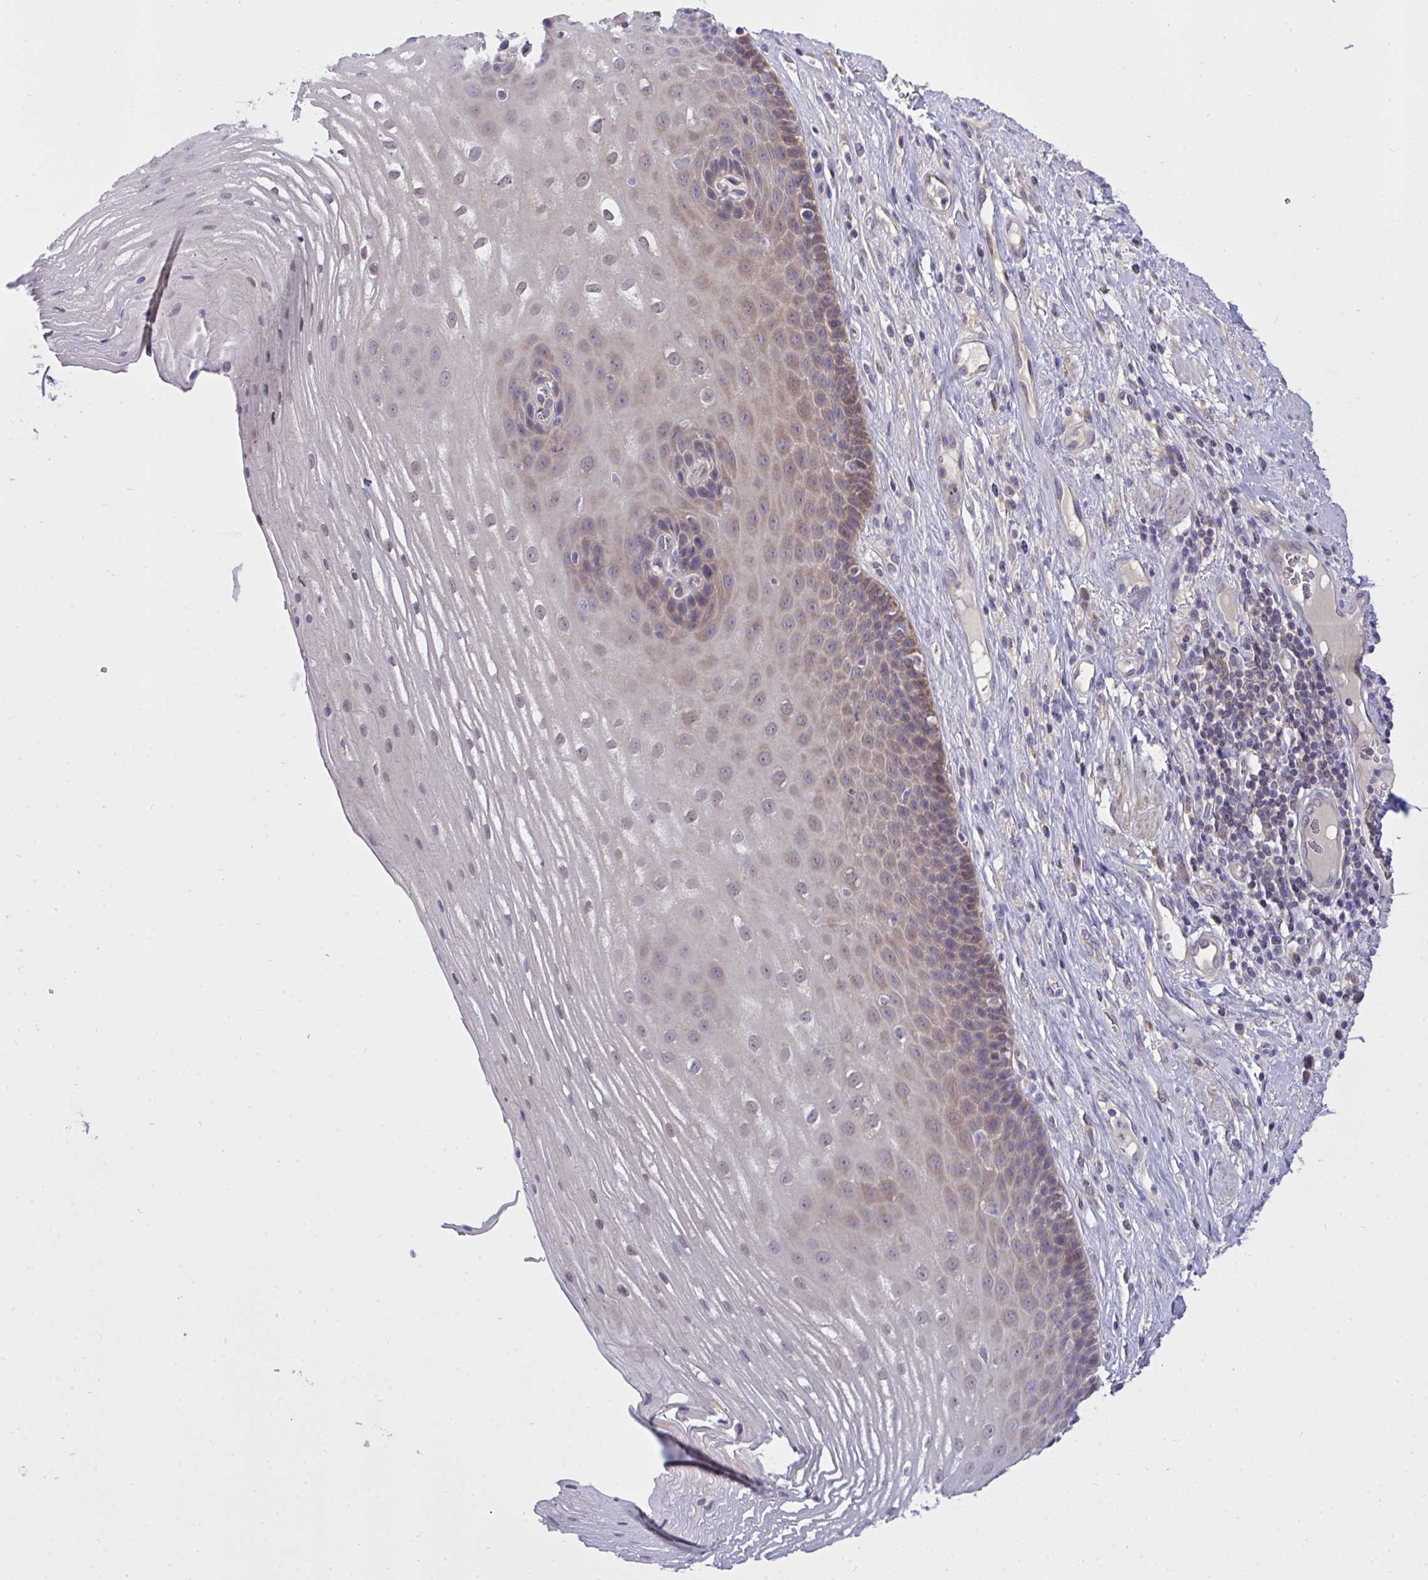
{"staining": {"intensity": "weak", "quantity": "25%-75%", "location": "cytoplasmic/membranous,nuclear"}, "tissue": "esophagus", "cell_type": "Squamous epithelial cells", "image_type": "normal", "snomed": [{"axis": "morphology", "description": "Normal tissue, NOS"}, {"axis": "topography", "description": "Esophagus"}], "caption": "A high-resolution histopathology image shows immunohistochemistry staining of normal esophagus, which demonstrates weak cytoplasmic/membranous,nuclear positivity in approximately 25%-75% of squamous epithelial cells.", "gene": "C19orf54", "patient": {"sex": "male", "age": 62}}